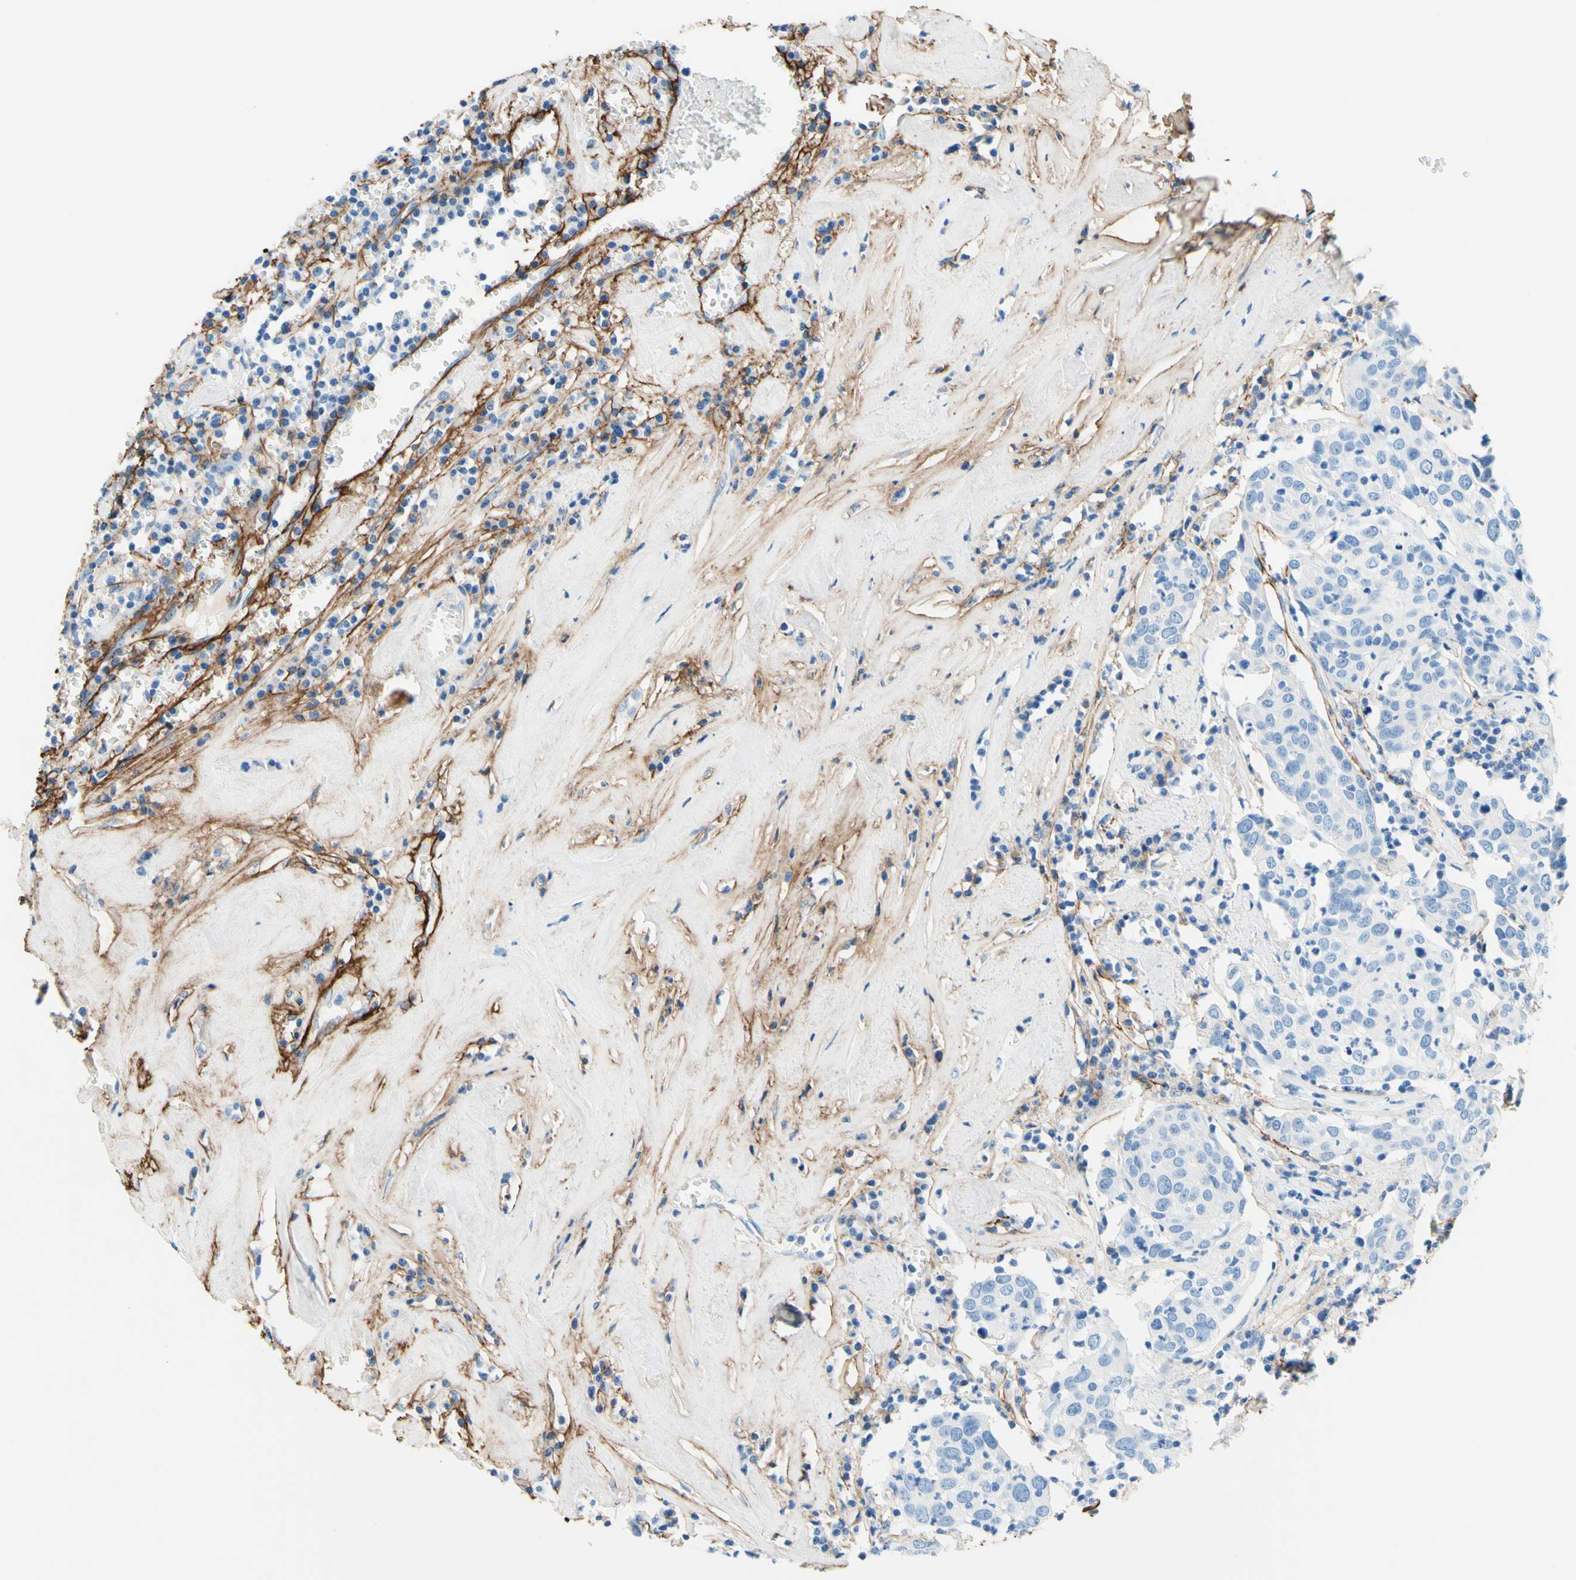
{"staining": {"intensity": "negative", "quantity": "none", "location": "none"}, "tissue": "head and neck cancer", "cell_type": "Tumor cells", "image_type": "cancer", "snomed": [{"axis": "morphology", "description": "Adenocarcinoma, NOS"}, {"axis": "topography", "description": "Salivary gland"}, {"axis": "topography", "description": "Head-Neck"}], "caption": "The histopathology image displays no staining of tumor cells in adenocarcinoma (head and neck).", "gene": "MFAP5", "patient": {"sex": "female", "age": 65}}